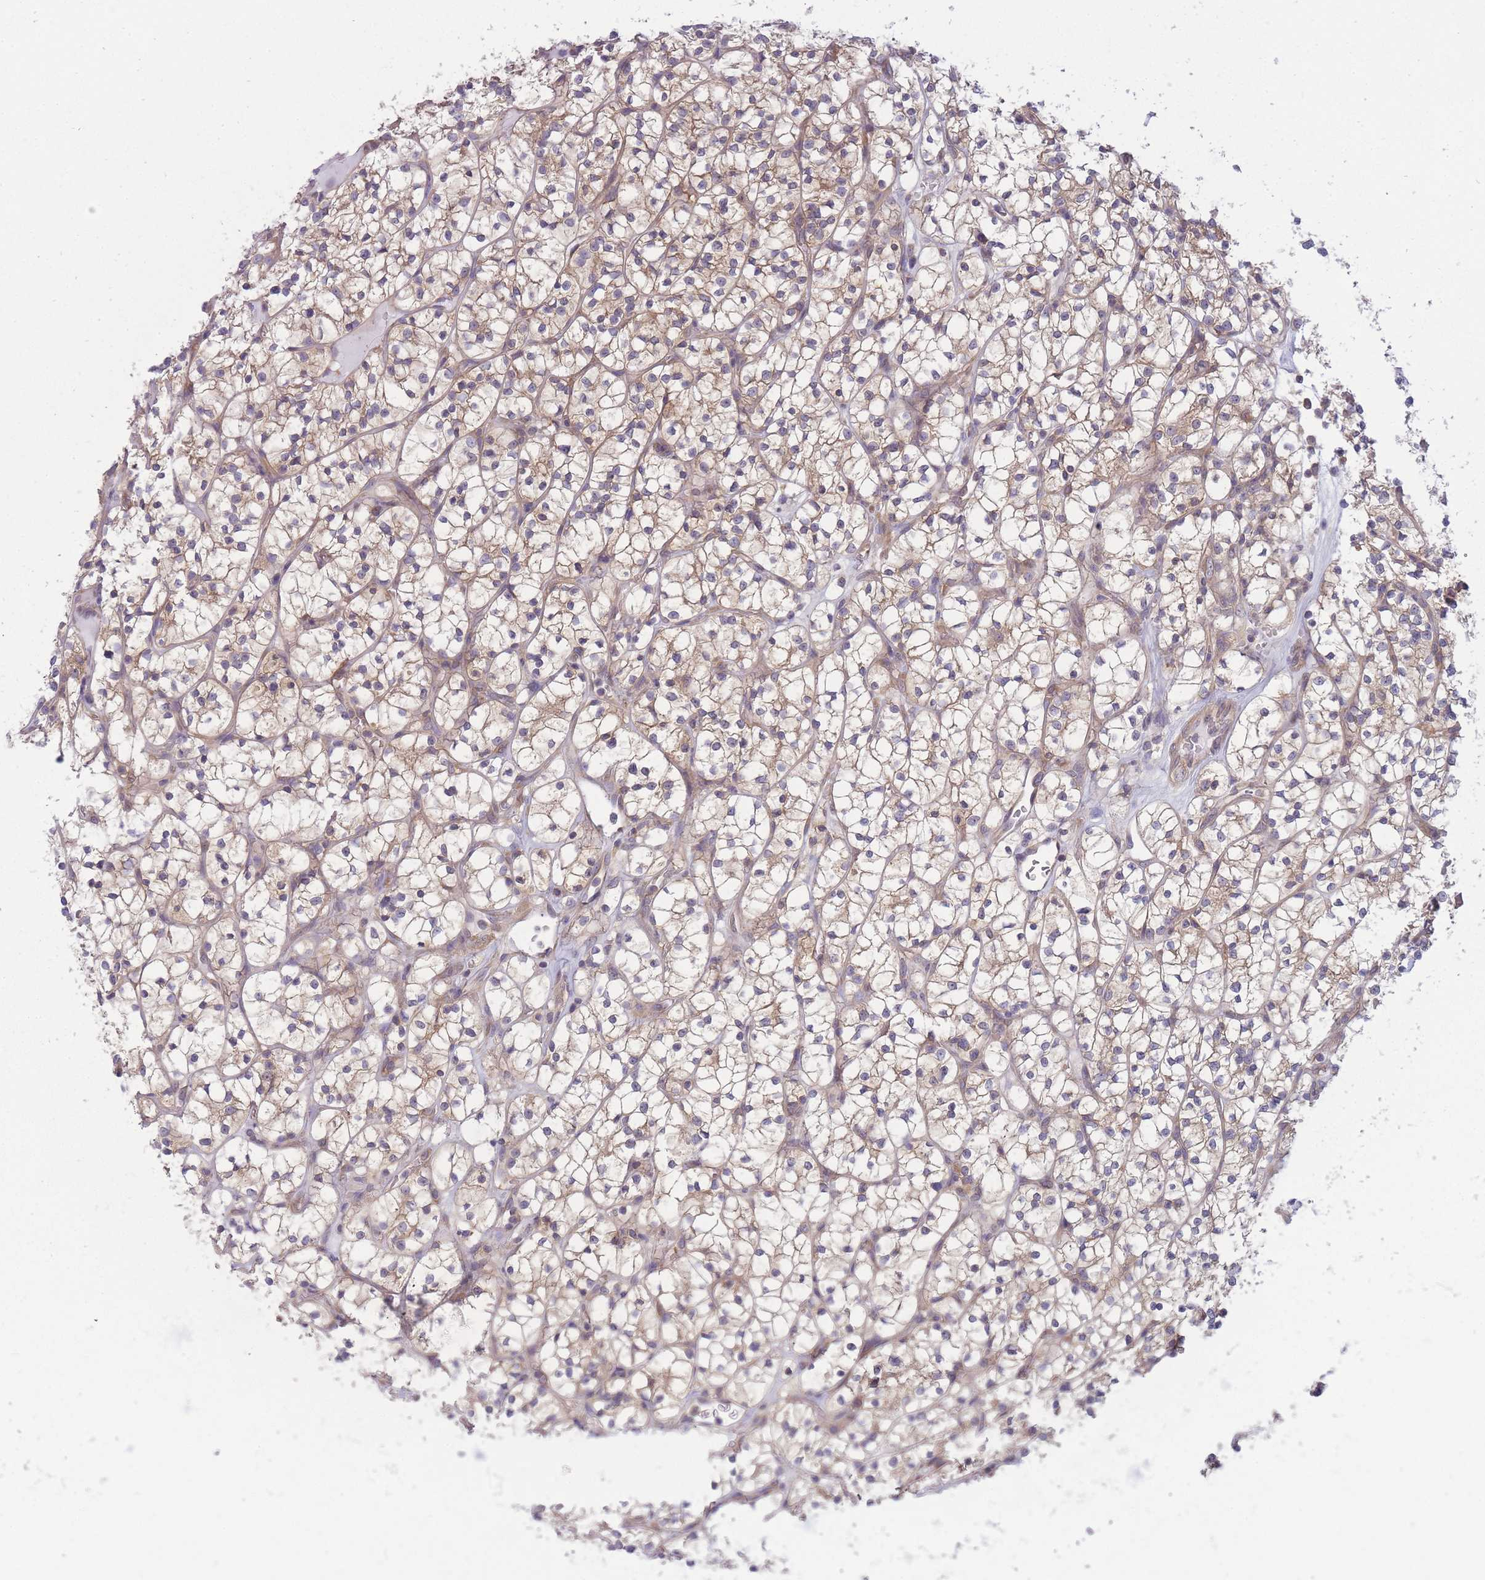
{"staining": {"intensity": "weak", "quantity": ">75%", "location": "cytoplasmic/membranous"}, "tissue": "renal cancer", "cell_type": "Tumor cells", "image_type": "cancer", "snomed": [{"axis": "morphology", "description": "Adenocarcinoma, NOS"}, {"axis": "topography", "description": "Kidney"}], "caption": "Renal cancer stained with a brown dye exhibits weak cytoplasmic/membranous positive staining in approximately >75% of tumor cells.", "gene": "PFDN6", "patient": {"sex": "female", "age": 64}}